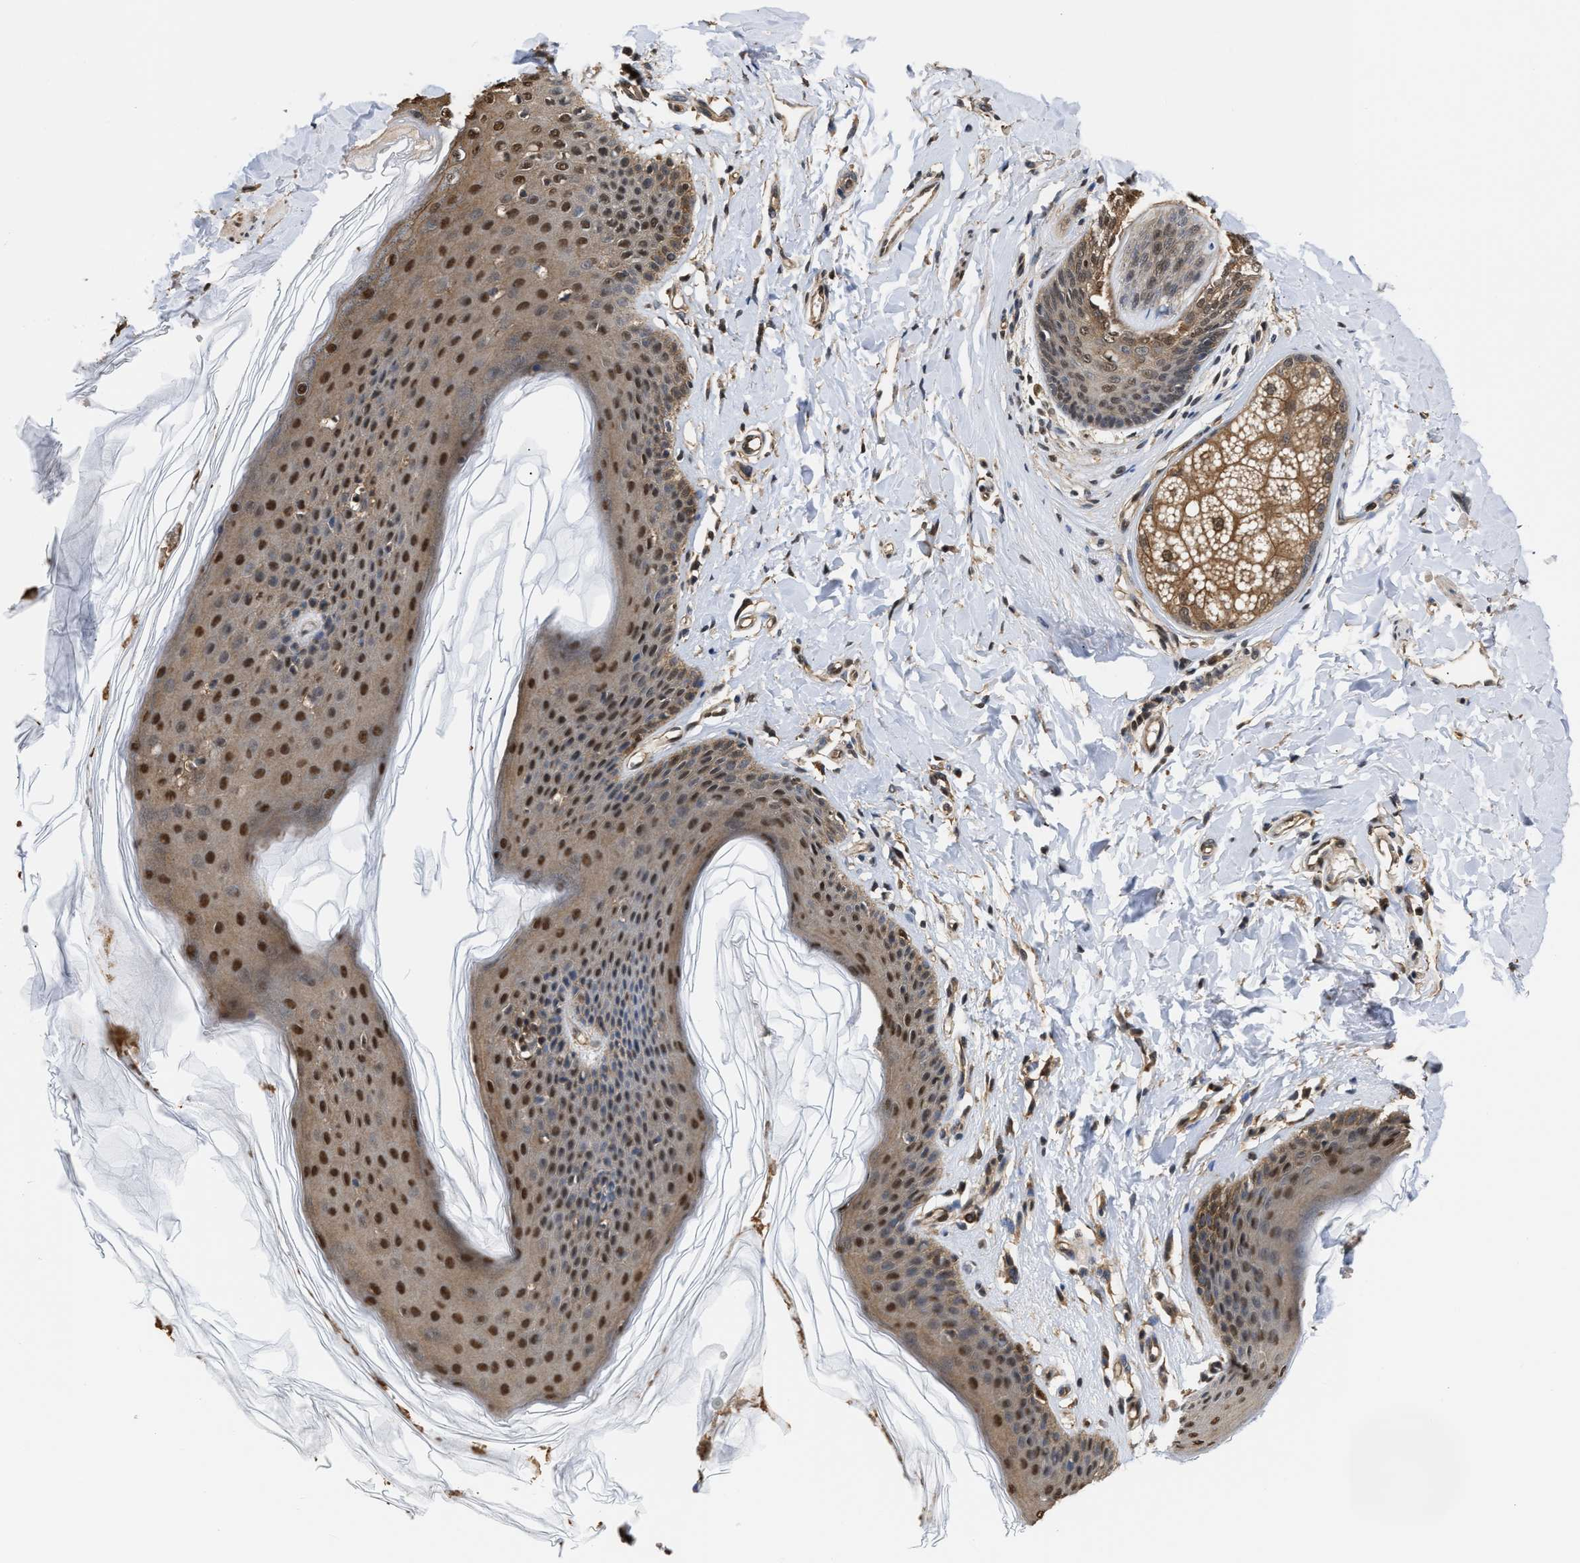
{"staining": {"intensity": "moderate", "quantity": ">75%", "location": "cytoplasmic/membranous,nuclear"}, "tissue": "skin", "cell_type": "Epidermal cells", "image_type": "normal", "snomed": [{"axis": "morphology", "description": "Normal tissue, NOS"}, {"axis": "topography", "description": "Vulva"}], "caption": "A photomicrograph of human skin stained for a protein displays moderate cytoplasmic/membranous,nuclear brown staining in epidermal cells. Nuclei are stained in blue.", "gene": "SCAI", "patient": {"sex": "female", "age": 66}}